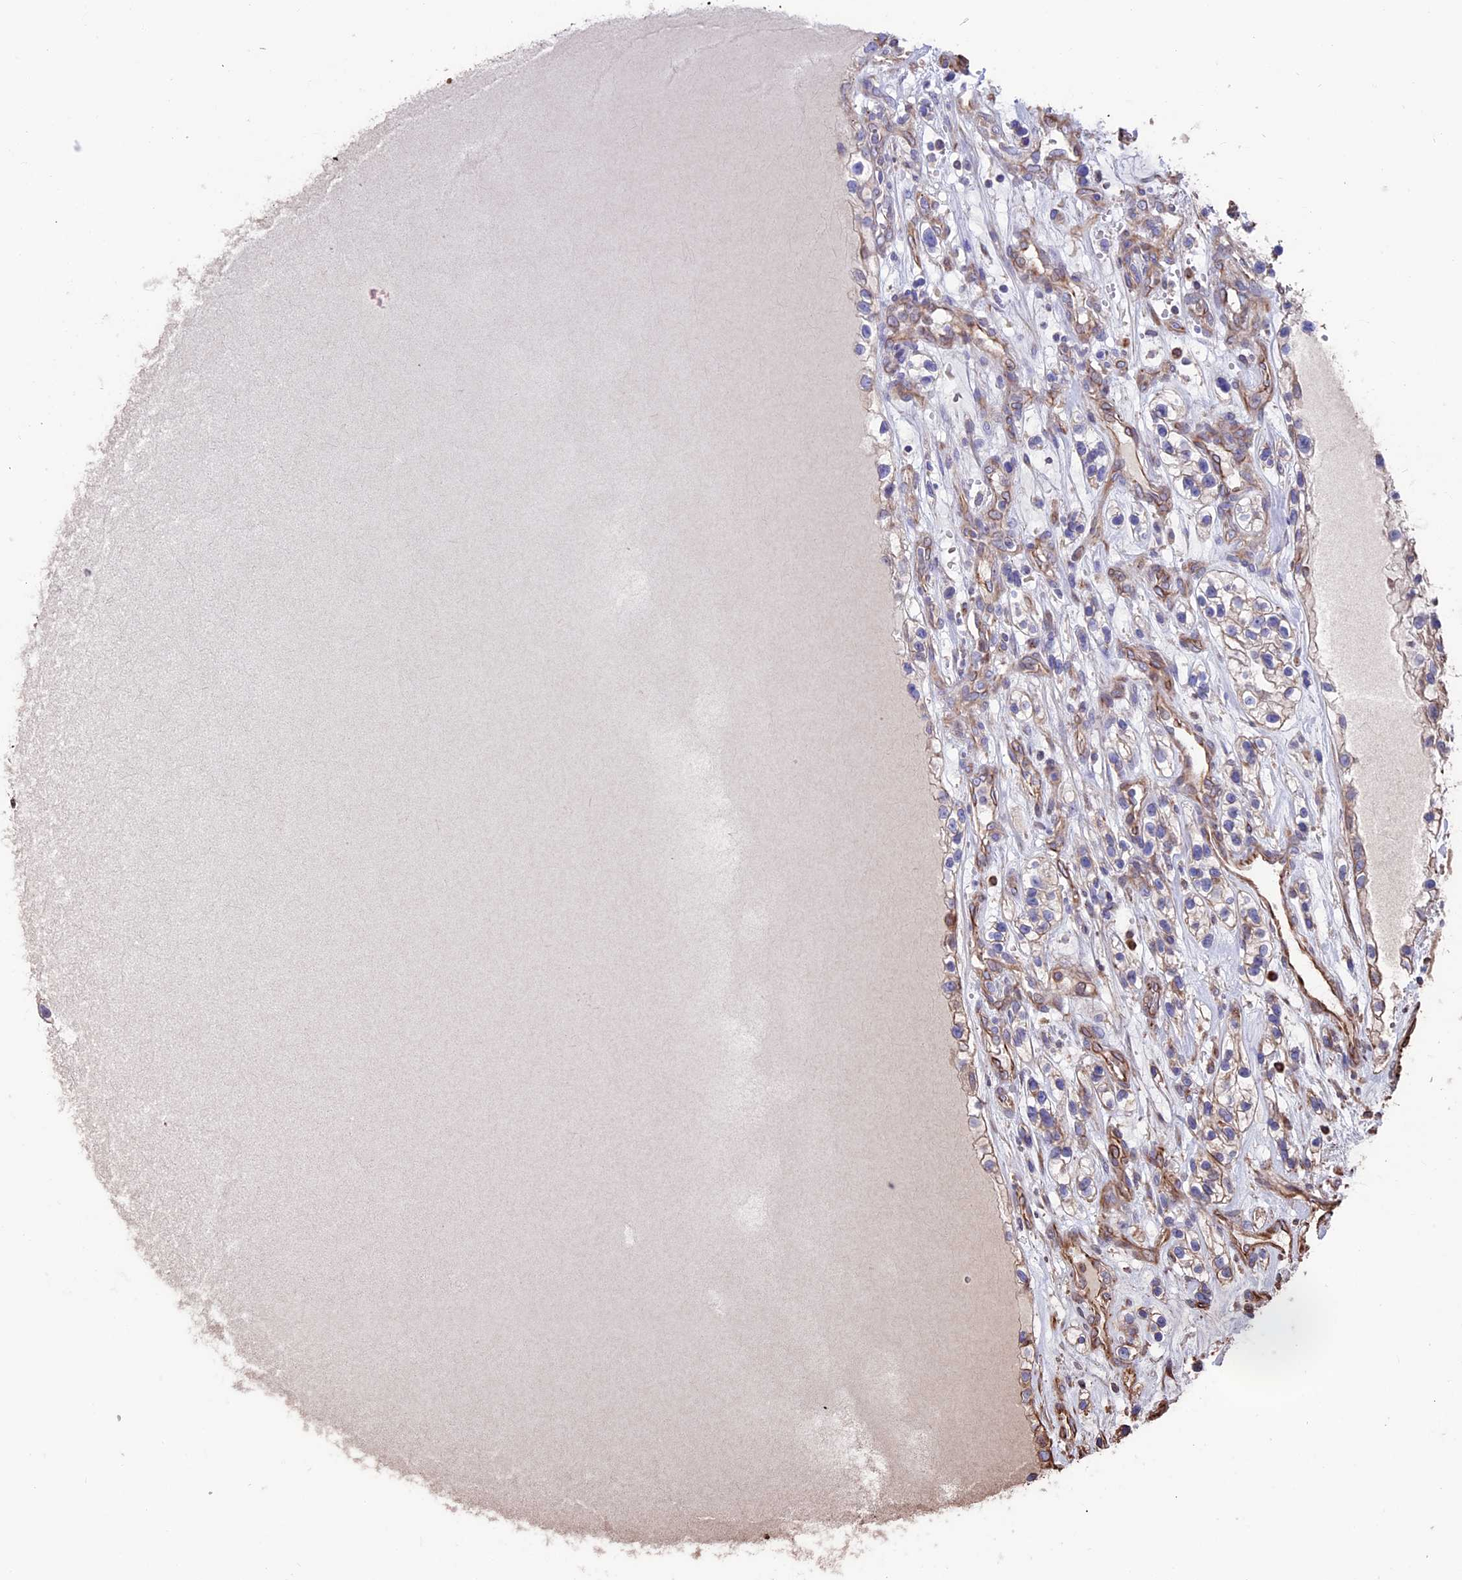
{"staining": {"intensity": "negative", "quantity": "none", "location": "none"}, "tissue": "renal cancer", "cell_type": "Tumor cells", "image_type": "cancer", "snomed": [{"axis": "morphology", "description": "Adenocarcinoma, NOS"}, {"axis": "topography", "description": "Kidney"}], "caption": "IHC histopathology image of human renal adenocarcinoma stained for a protein (brown), which displays no positivity in tumor cells. (DAB immunohistochemistry, high magnification).", "gene": "SEH1L", "patient": {"sex": "female", "age": 57}}